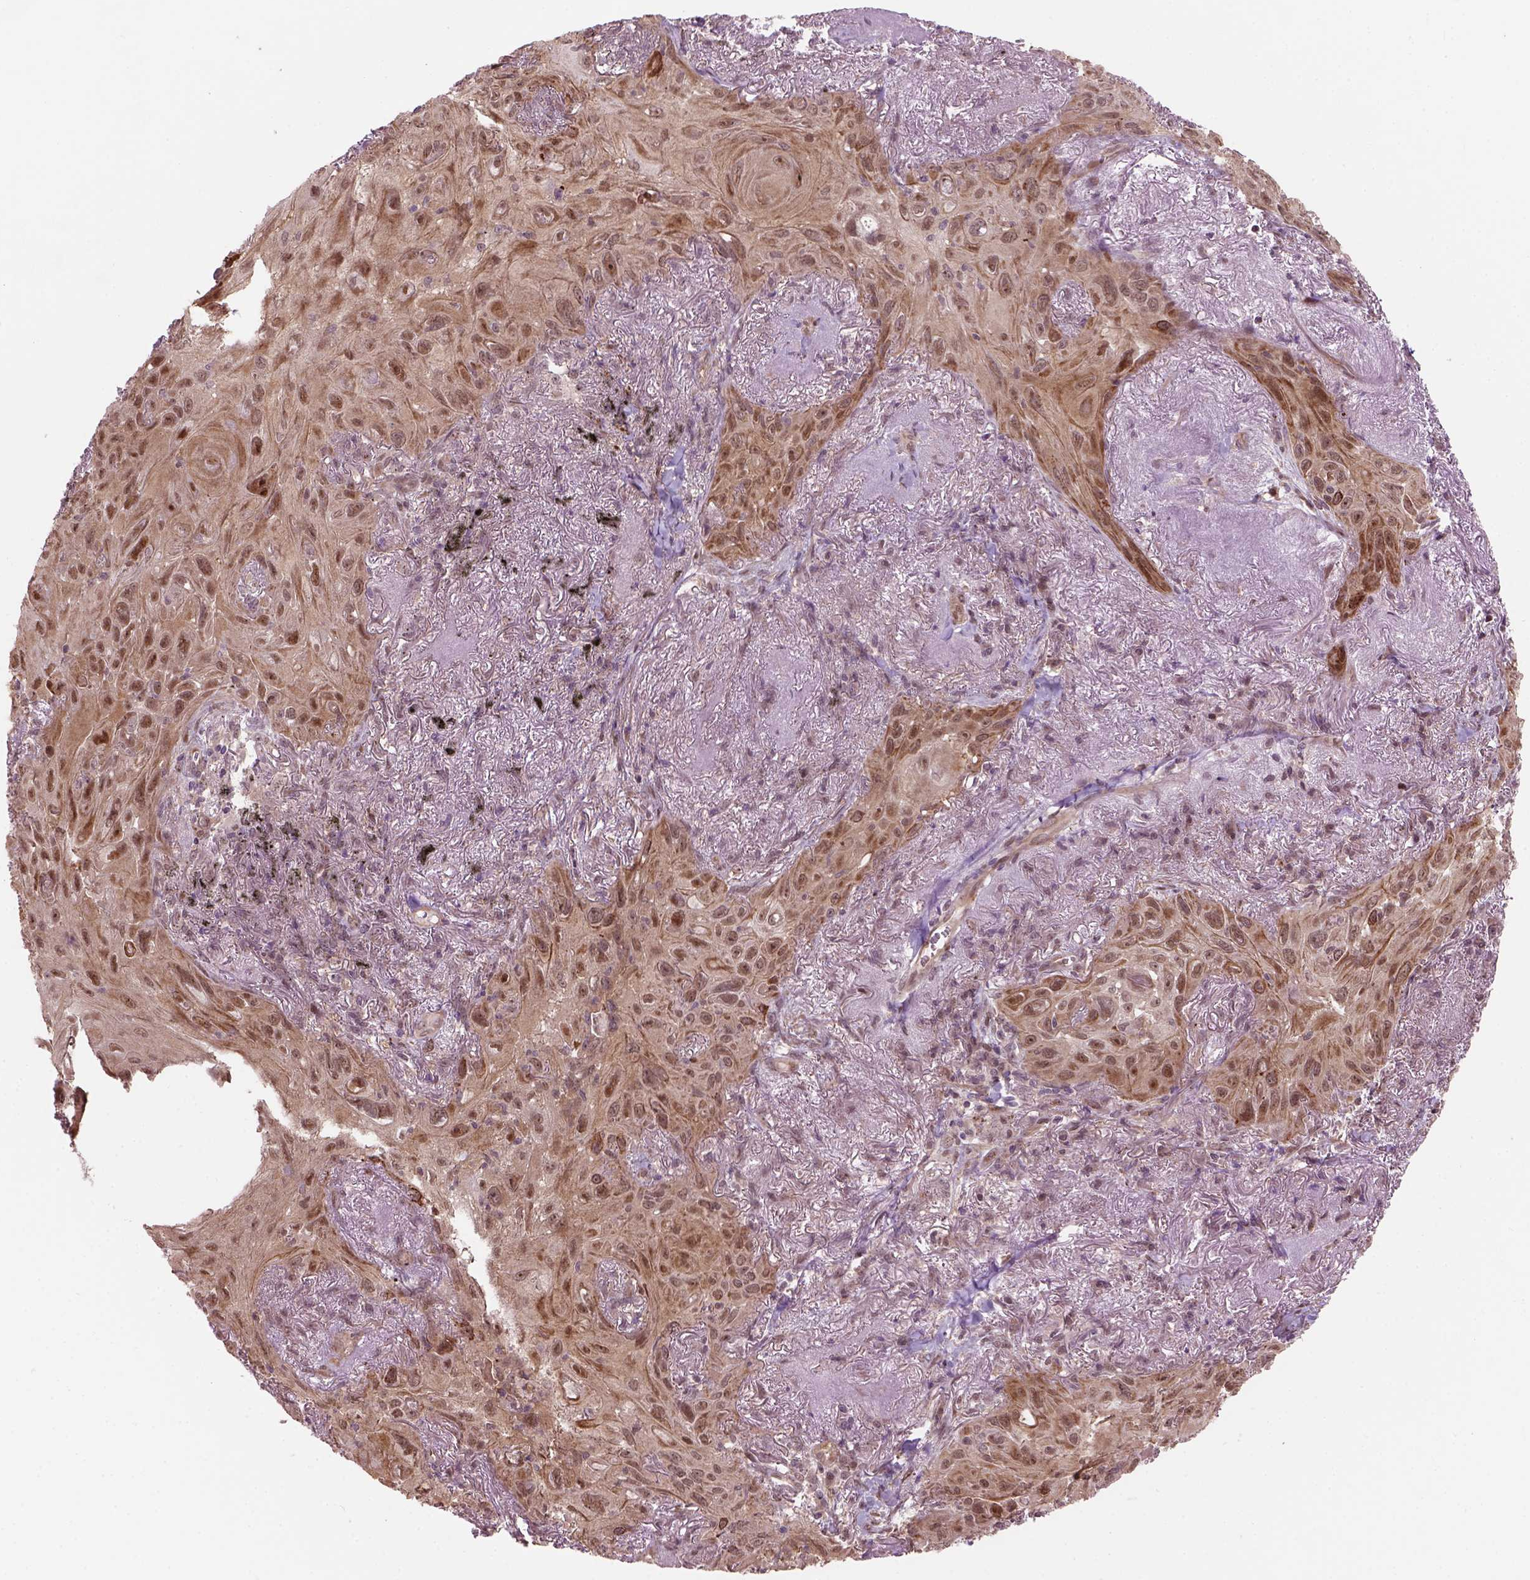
{"staining": {"intensity": "moderate", "quantity": "25%-75%", "location": "cytoplasmic/membranous,nuclear"}, "tissue": "lung cancer", "cell_type": "Tumor cells", "image_type": "cancer", "snomed": [{"axis": "morphology", "description": "Squamous cell carcinoma, NOS"}, {"axis": "topography", "description": "Lung"}], "caption": "Immunohistochemistry (IHC) (DAB) staining of lung cancer (squamous cell carcinoma) demonstrates moderate cytoplasmic/membranous and nuclear protein positivity in about 25%-75% of tumor cells.", "gene": "PSMD11", "patient": {"sex": "male", "age": 79}}